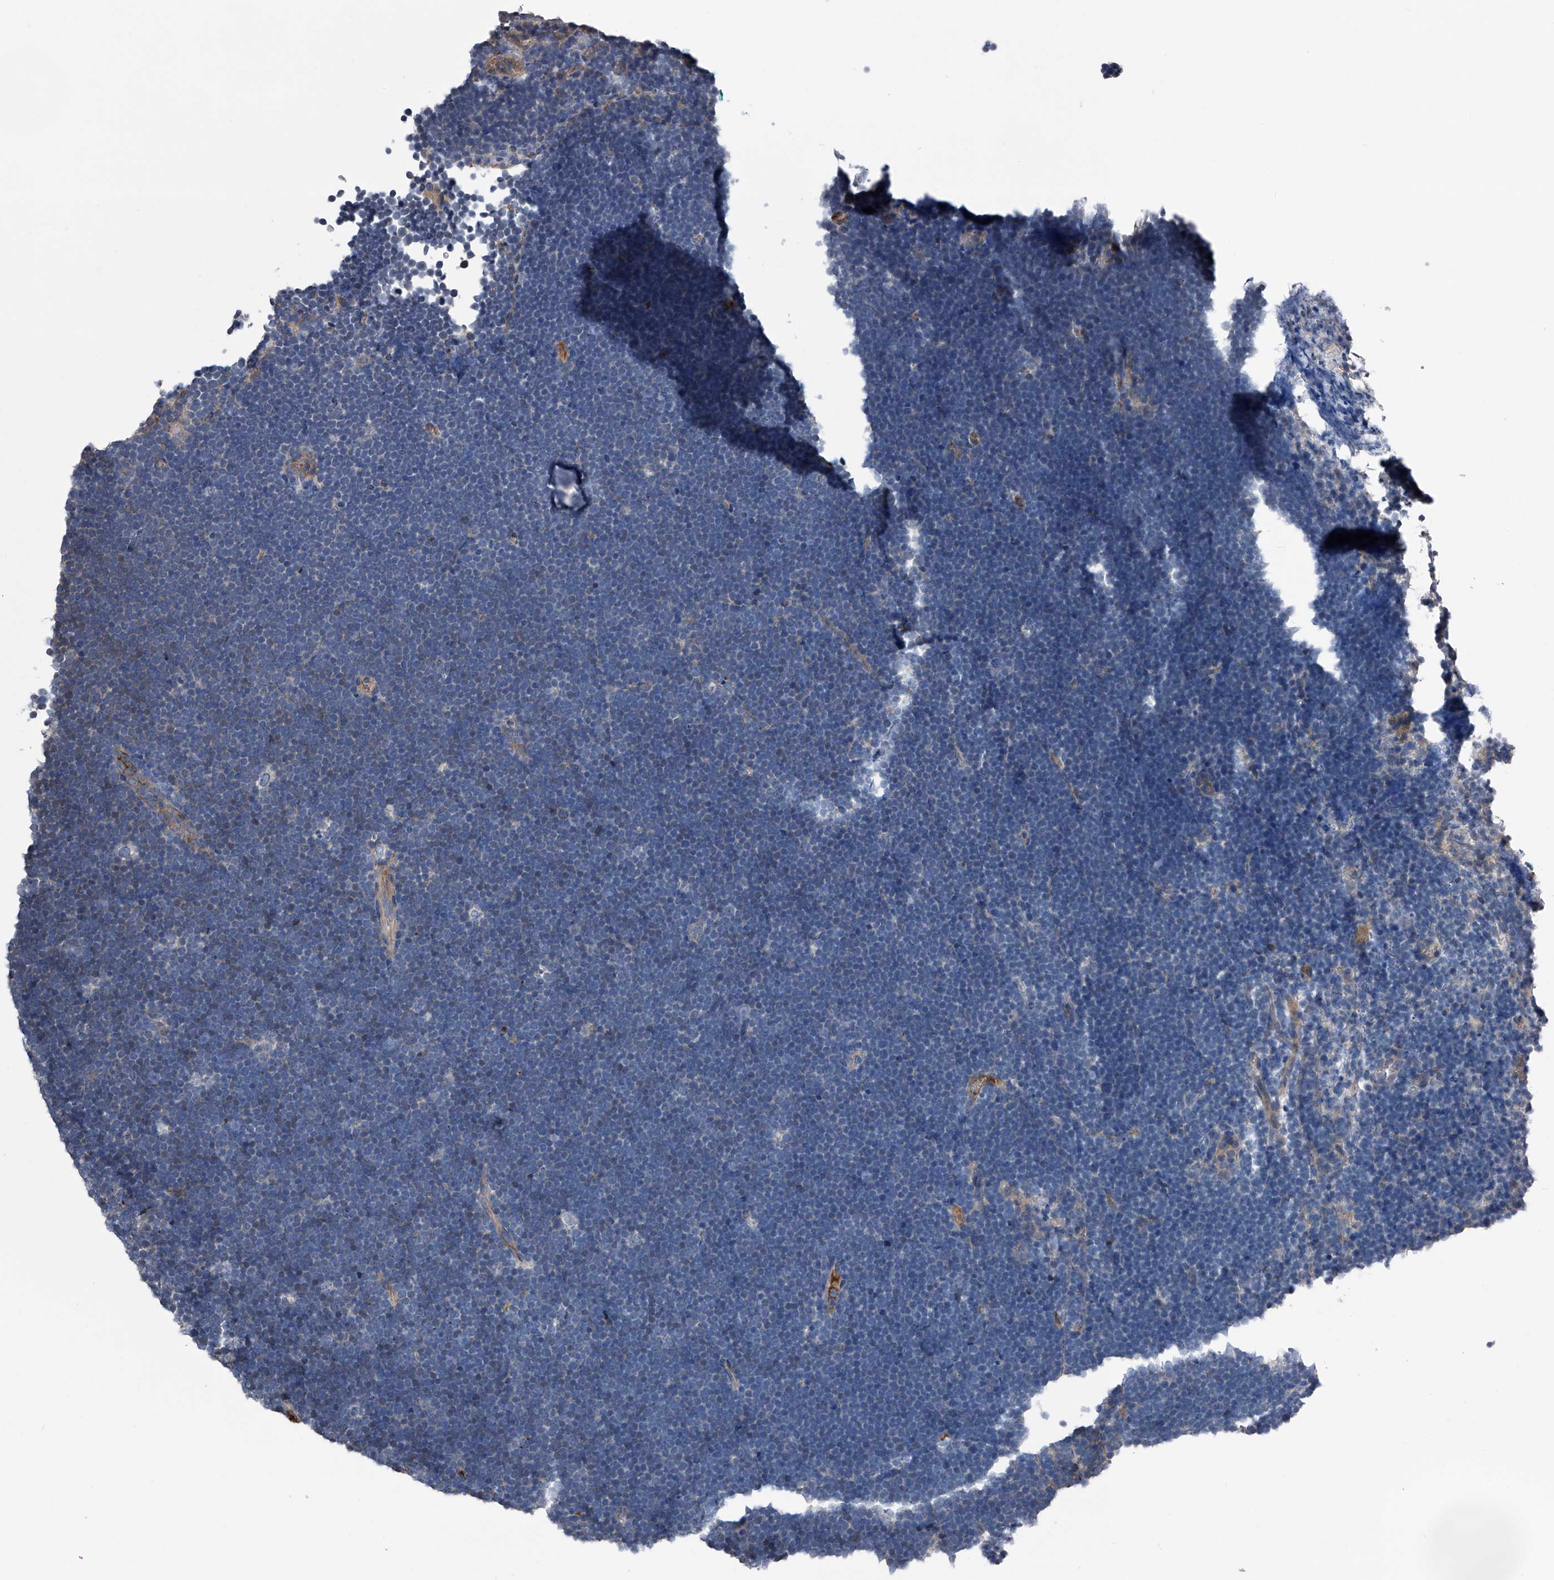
{"staining": {"intensity": "negative", "quantity": "none", "location": "none"}, "tissue": "lymphoma", "cell_type": "Tumor cells", "image_type": "cancer", "snomed": [{"axis": "morphology", "description": "Malignant lymphoma, non-Hodgkin's type, High grade"}, {"axis": "topography", "description": "Lymph node"}], "caption": "Protein analysis of malignant lymphoma, non-Hodgkin's type (high-grade) reveals no significant positivity in tumor cells.", "gene": "KIF13A", "patient": {"sex": "male", "age": 13}}